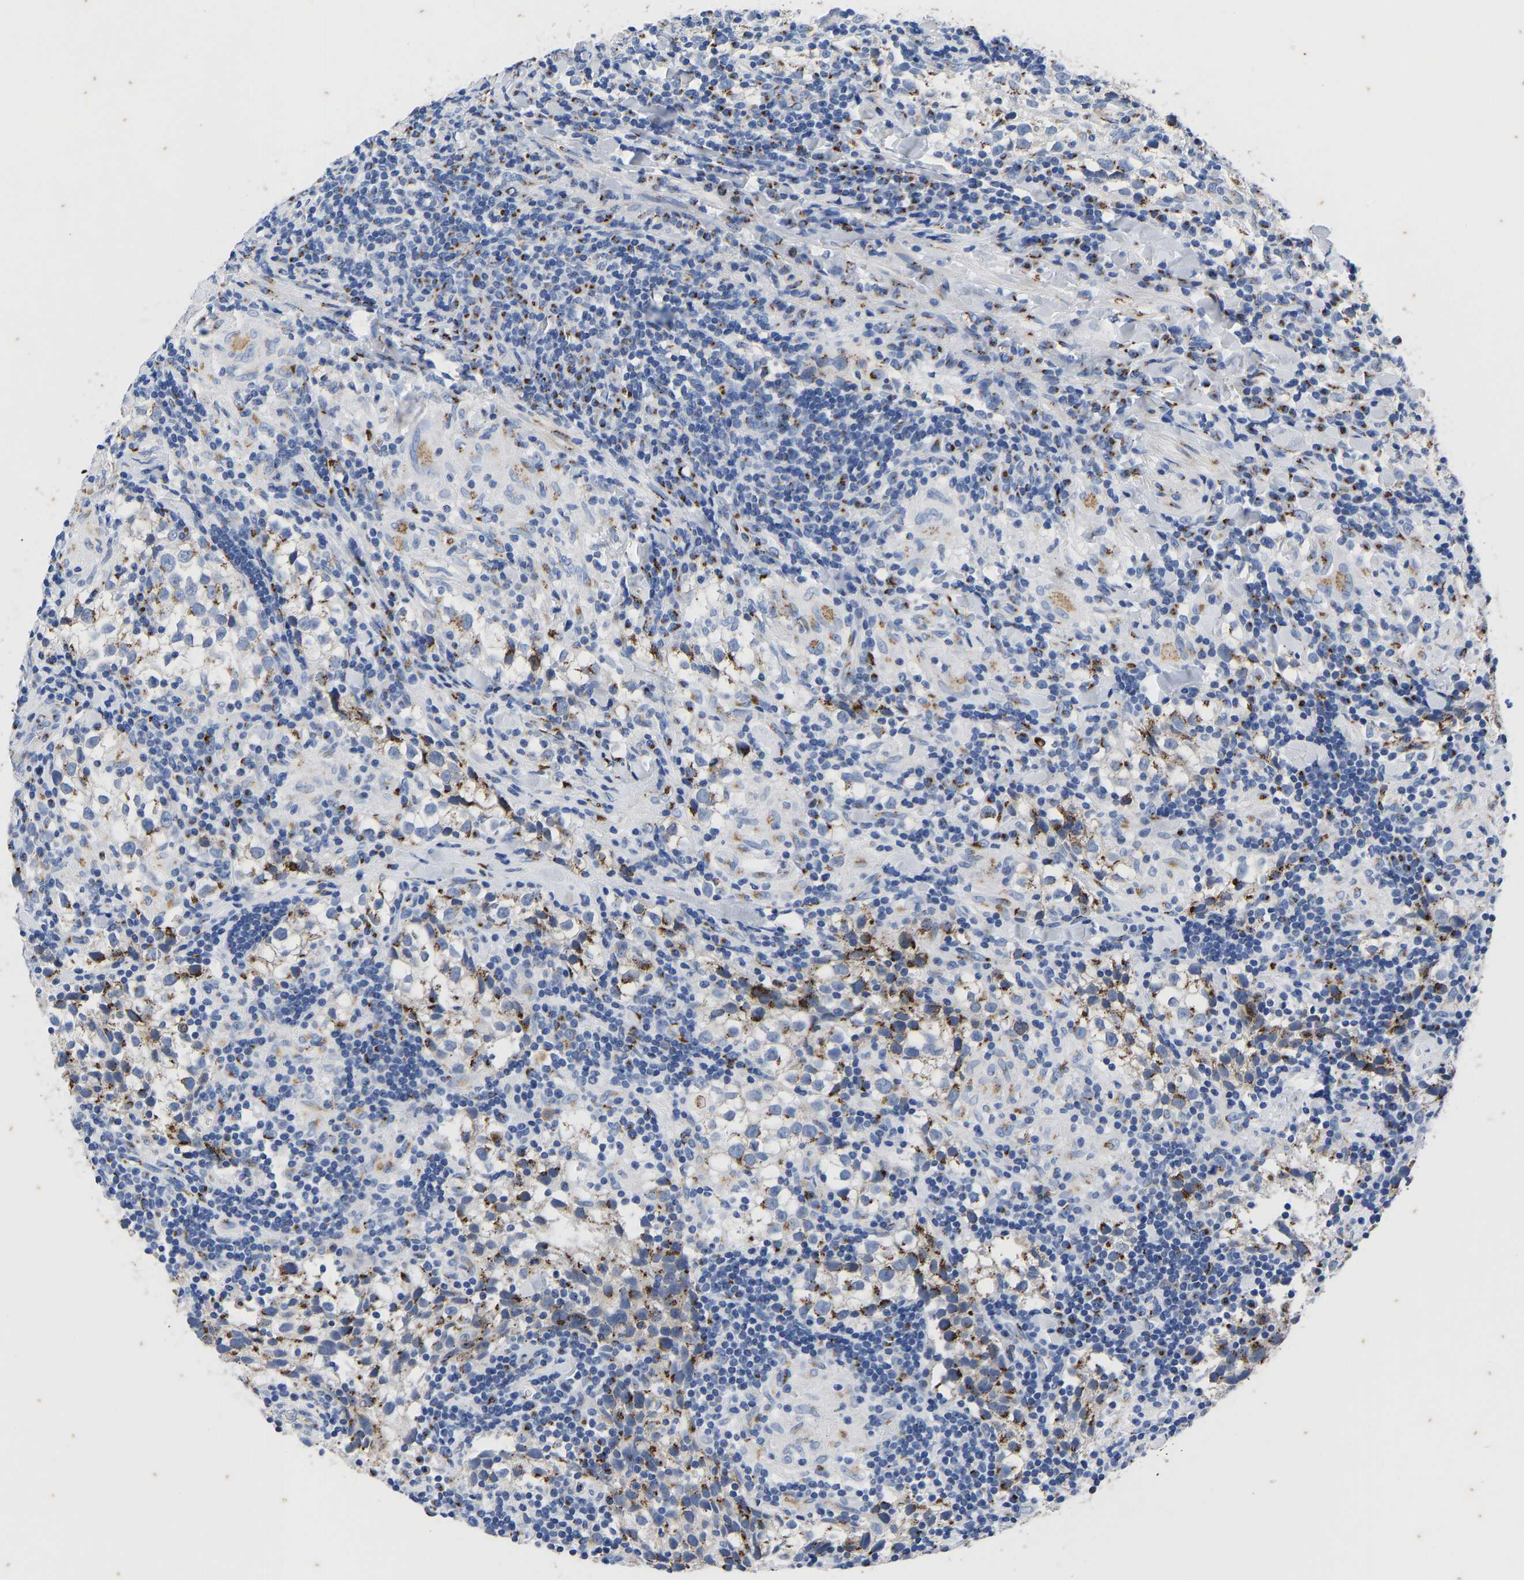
{"staining": {"intensity": "moderate", "quantity": "25%-75%", "location": "cytoplasmic/membranous"}, "tissue": "testis cancer", "cell_type": "Tumor cells", "image_type": "cancer", "snomed": [{"axis": "morphology", "description": "Seminoma, NOS"}, {"axis": "morphology", "description": "Carcinoma, Embryonal, NOS"}, {"axis": "topography", "description": "Testis"}], "caption": "Protein expression analysis of human testis cancer reveals moderate cytoplasmic/membranous expression in approximately 25%-75% of tumor cells.", "gene": "TMEM87A", "patient": {"sex": "male", "age": 36}}